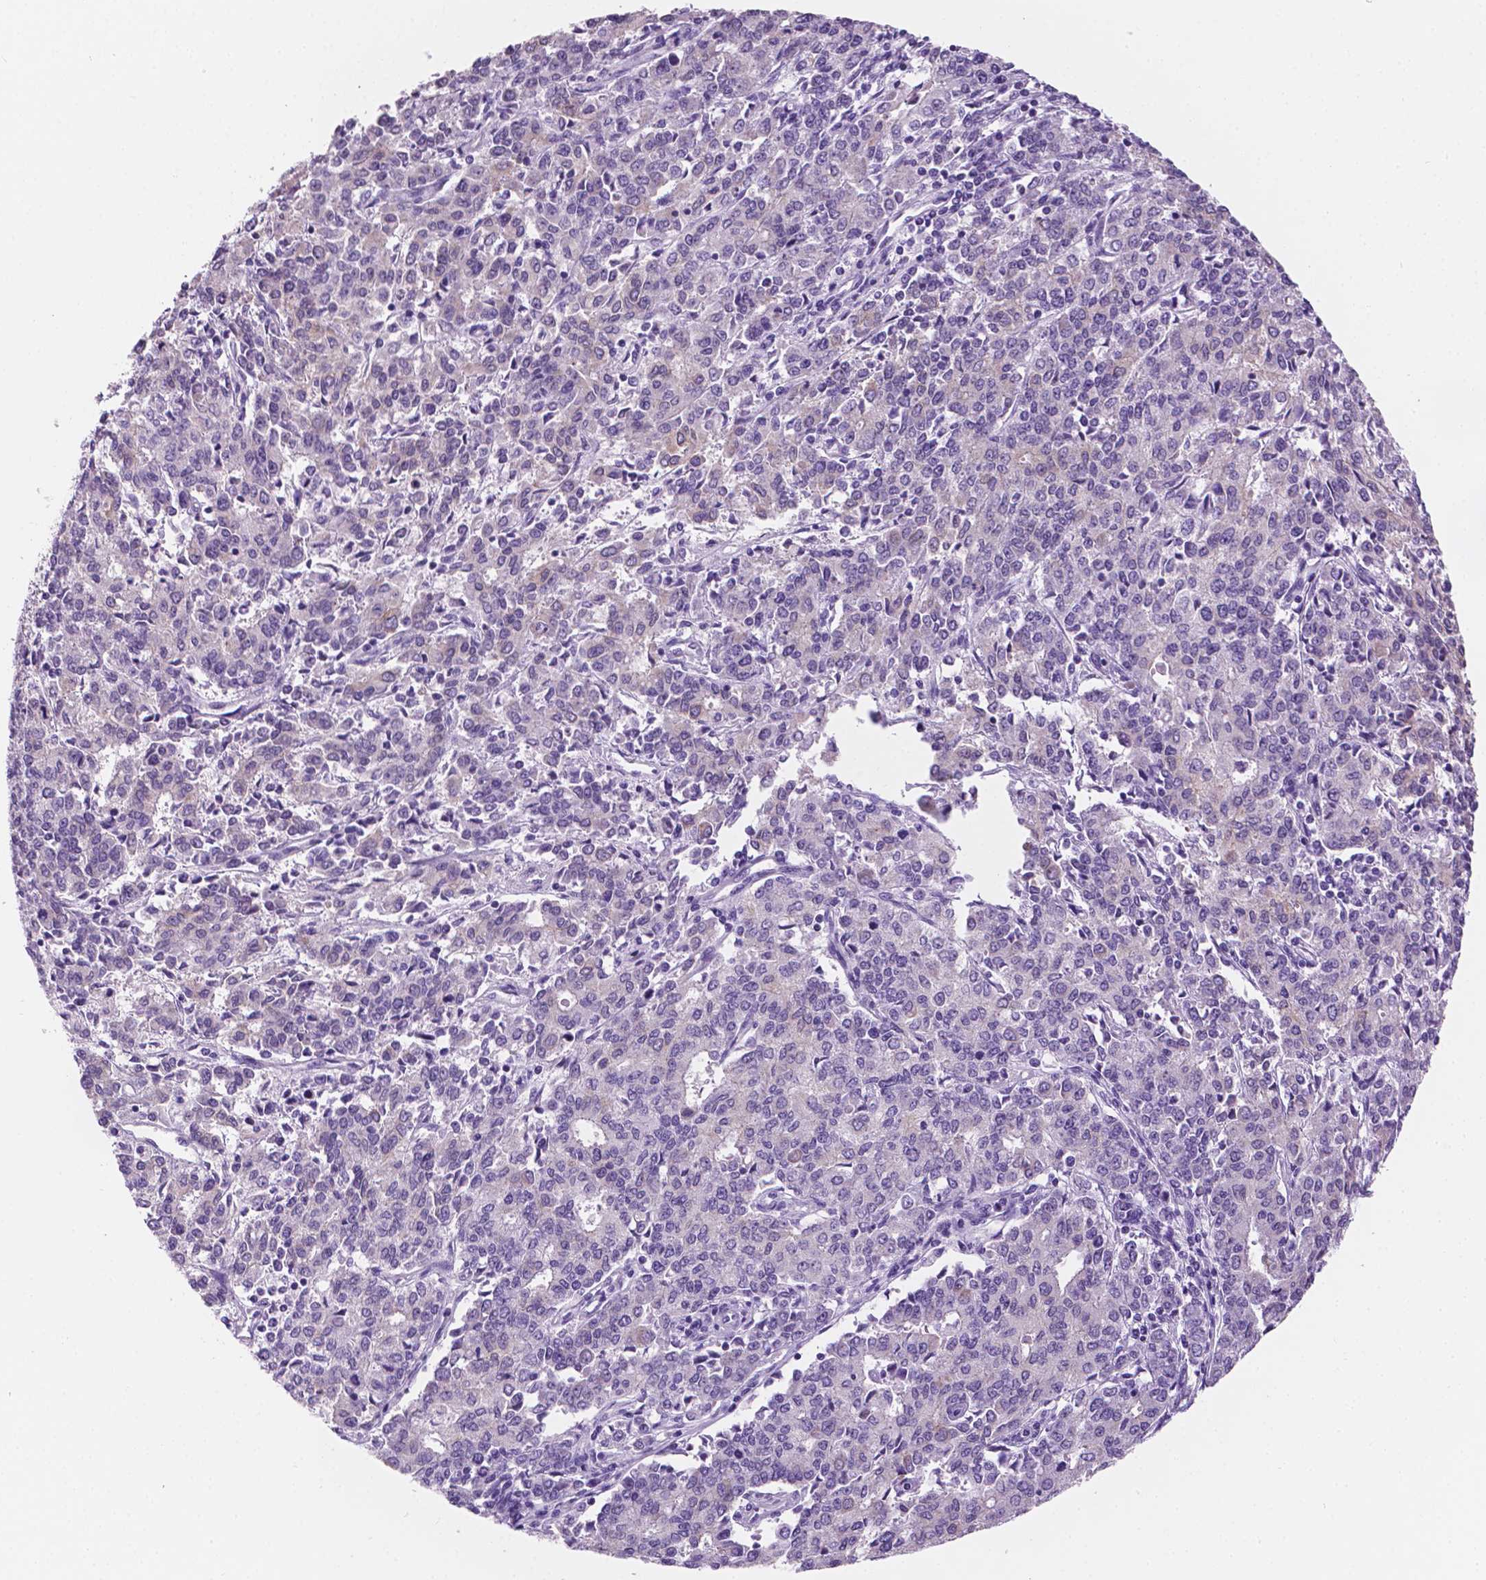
{"staining": {"intensity": "negative", "quantity": "none", "location": "none"}, "tissue": "endometrial cancer", "cell_type": "Tumor cells", "image_type": "cancer", "snomed": [{"axis": "morphology", "description": "Adenocarcinoma, NOS"}, {"axis": "topography", "description": "Endometrium"}], "caption": "Human endometrial cancer (adenocarcinoma) stained for a protein using IHC shows no positivity in tumor cells.", "gene": "PPL", "patient": {"sex": "female", "age": 50}}